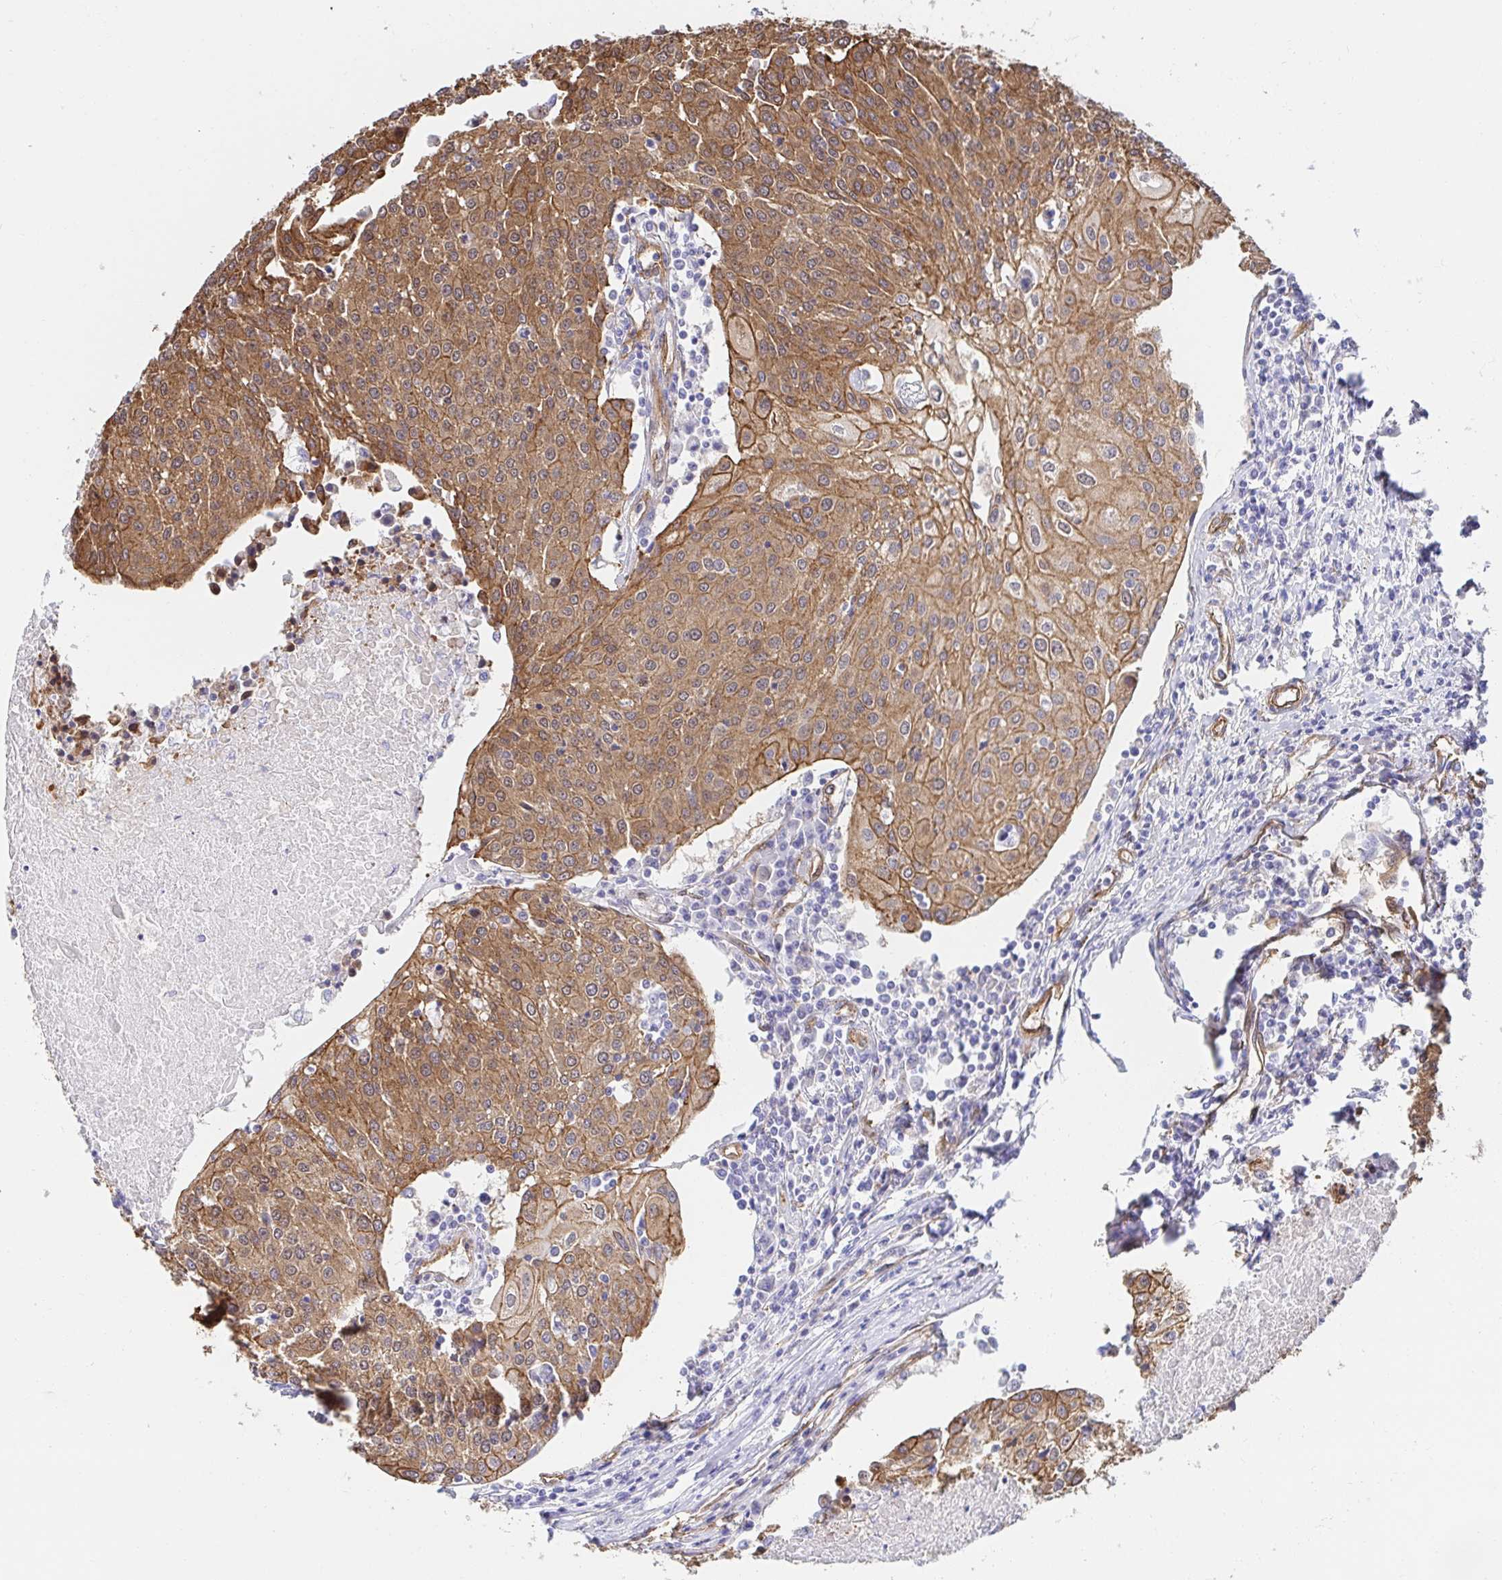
{"staining": {"intensity": "moderate", "quantity": ">75%", "location": "cytoplasmic/membranous"}, "tissue": "urothelial cancer", "cell_type": "Tumor cells", "image_type": "cancer", "snomed": [{"axis": "morphology", "description": "Urothelial carcinoma, High grade"}, {"axis": "topography", "description": "Urinary bladder"}], "caption": "Immunohistochemical staining of human urothelial cancer exhibits medium levels of moderate cytoplasmic/membranous protein positivity in approximately >75% of tumor cells. Nuclei are stained in blue.", "gene": "CTTN", "patient": {"sex": "female", "age": 85}}